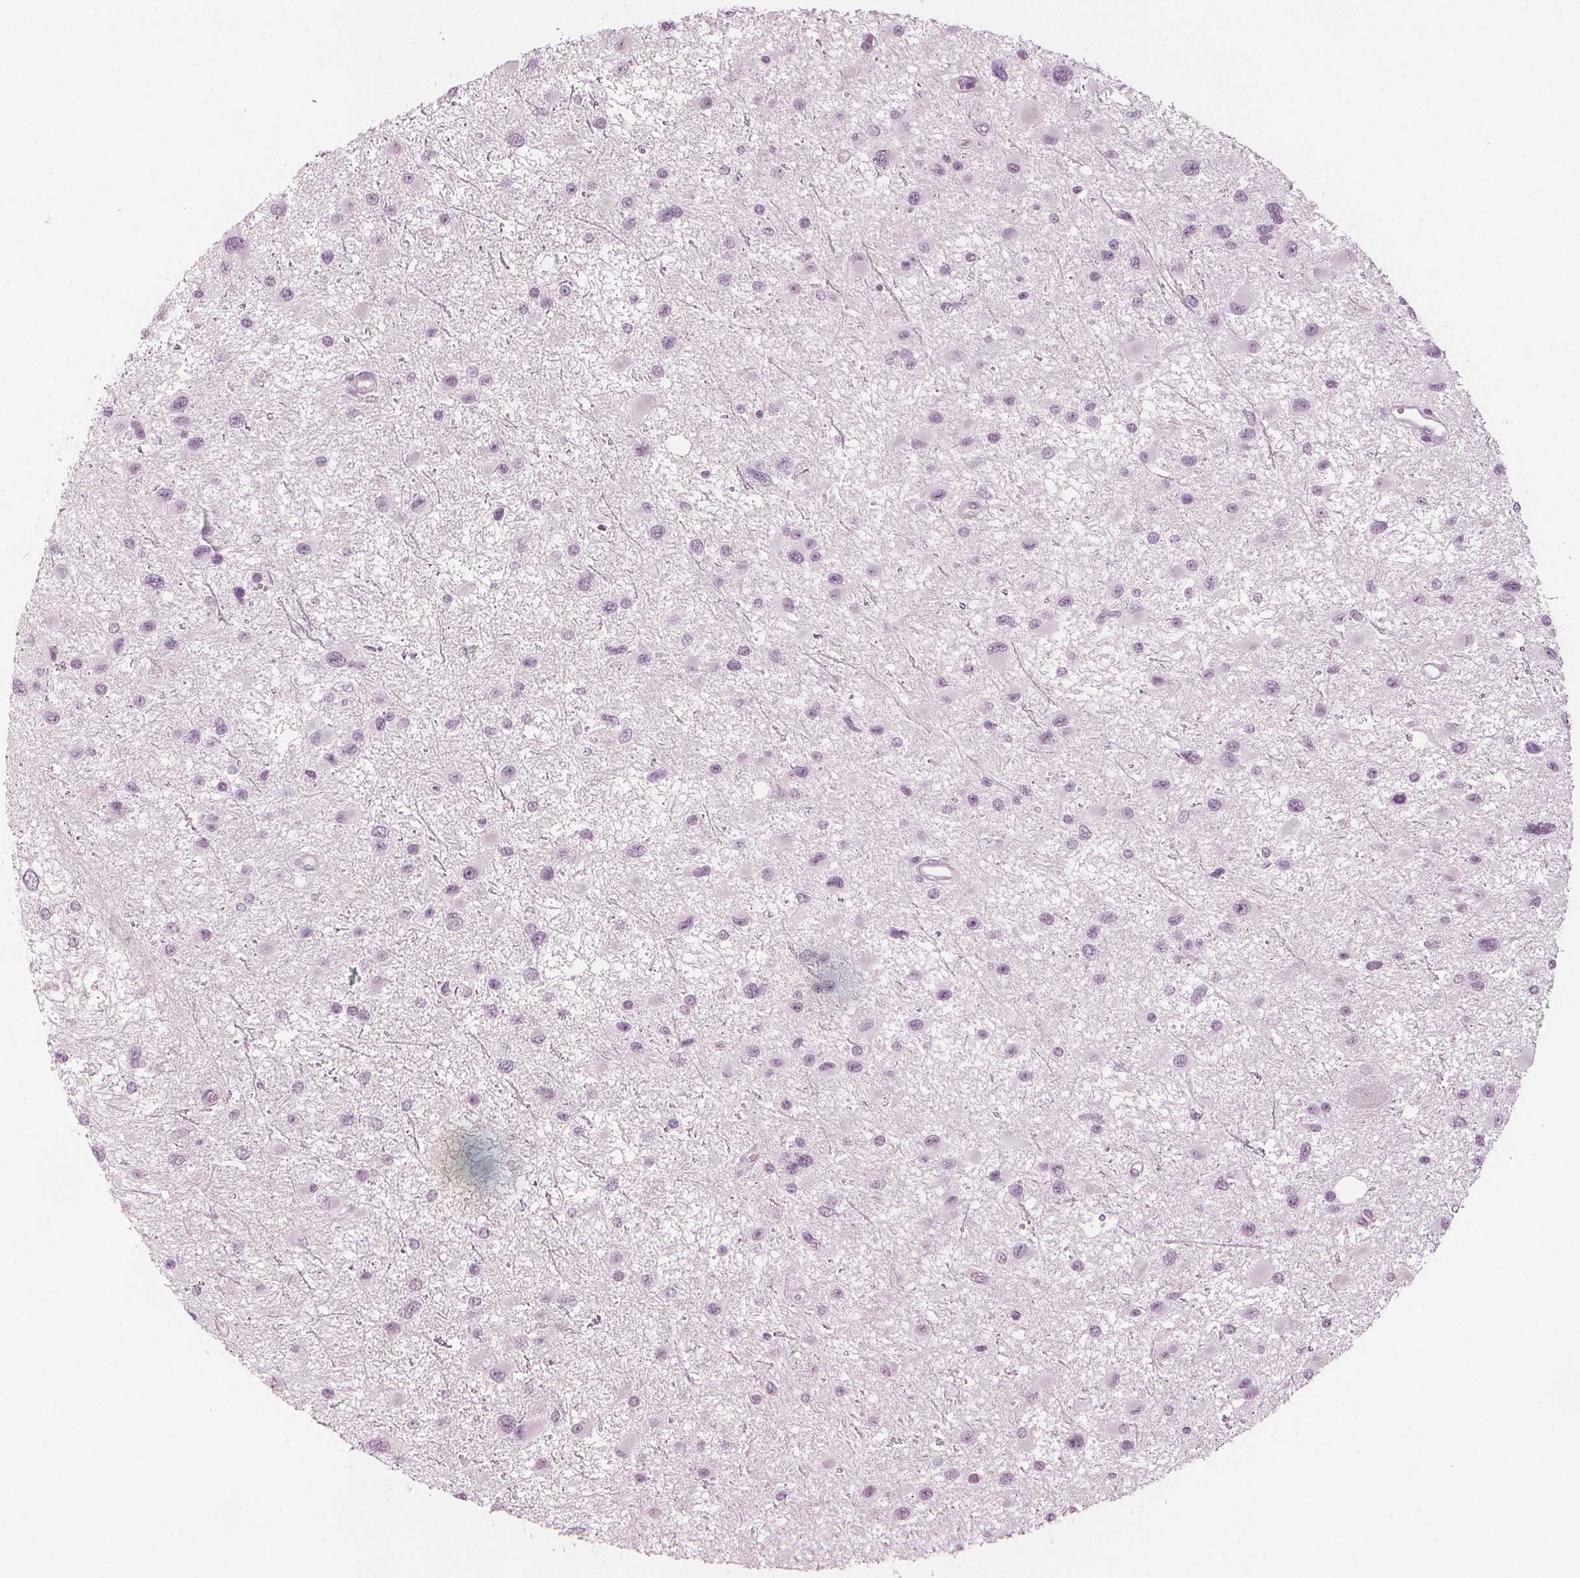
{"staining": {"intensity": "negative", "quantity": "none", "location": "none"}, "tissue": "glioma", "cell_type": "Tumor cells", "image_type": "cancer", "snomed": [{"axis": "morphology", "description": "Glioma, malignant, Low grade"}, {"axis": "topography", "description": "Brain"}], "caption": "Glioma was stained to show a protein in brown. There is no significant staining in tumor cells.", "gene": "PAEP", "patient": {"sex": "female", "age": 32}}